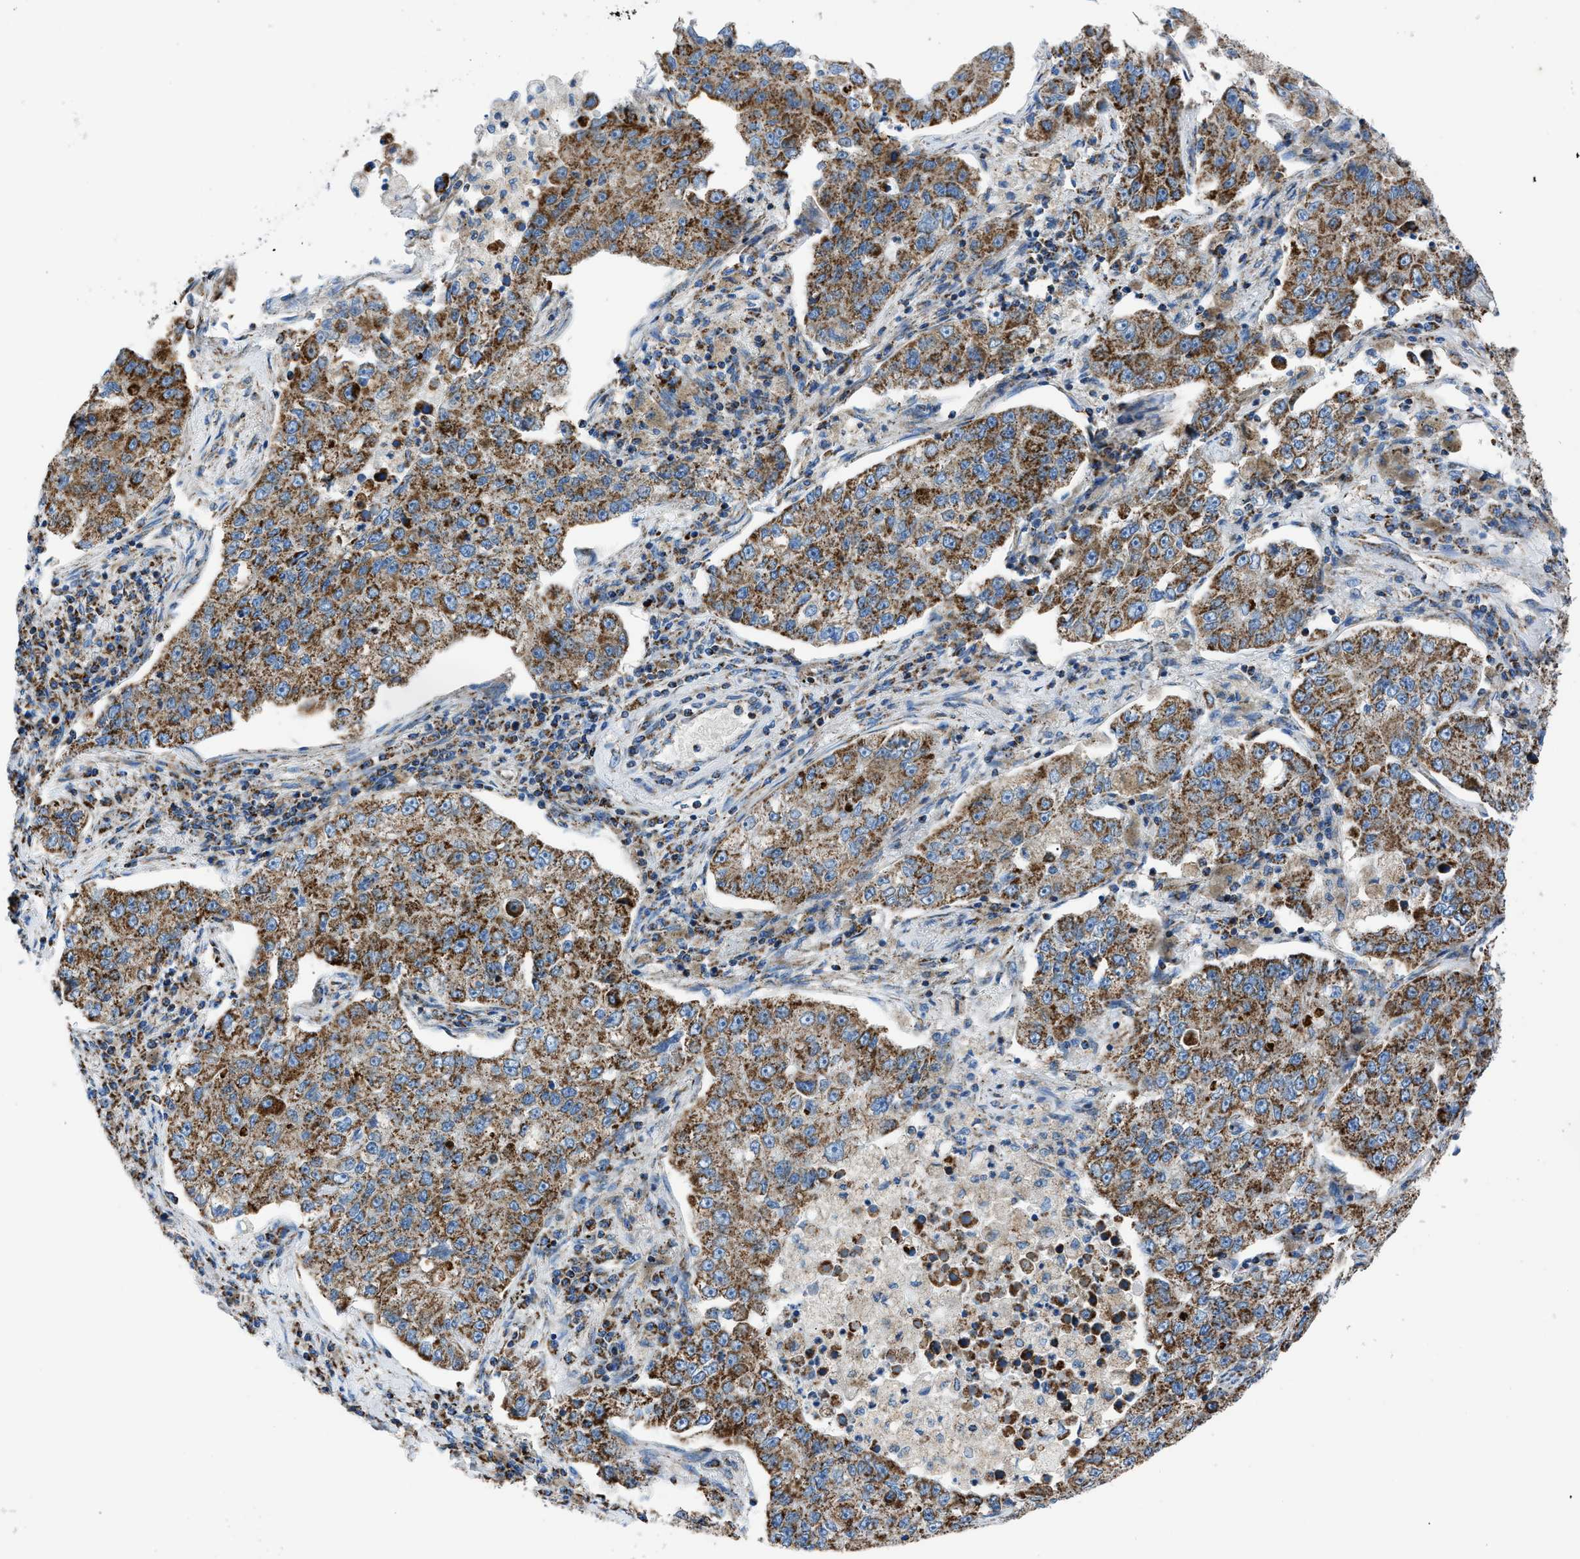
{"staining": {"intensity": "strong", "quantity": ">75%", "location": "cytoplasmic/membranous"}, "tissue": "lung cancer", "cell_type": "Tumor cells", "image_type": "cancer", "snomed": [{"axis": "morphology", "description": "Adenocarcinoma, NOS"}, {"axis": "topography", "description": "Lung"}], "caption": "IHC micrograph of human lung cancer (adenocarcinoma) stained for a protein (brown), which exhibits high levels of strong cytoplasmic/membranous staining in about >75% of tumor cells.", "gene": "PHB2", "patient": {"sex": "male", "age": 49}}